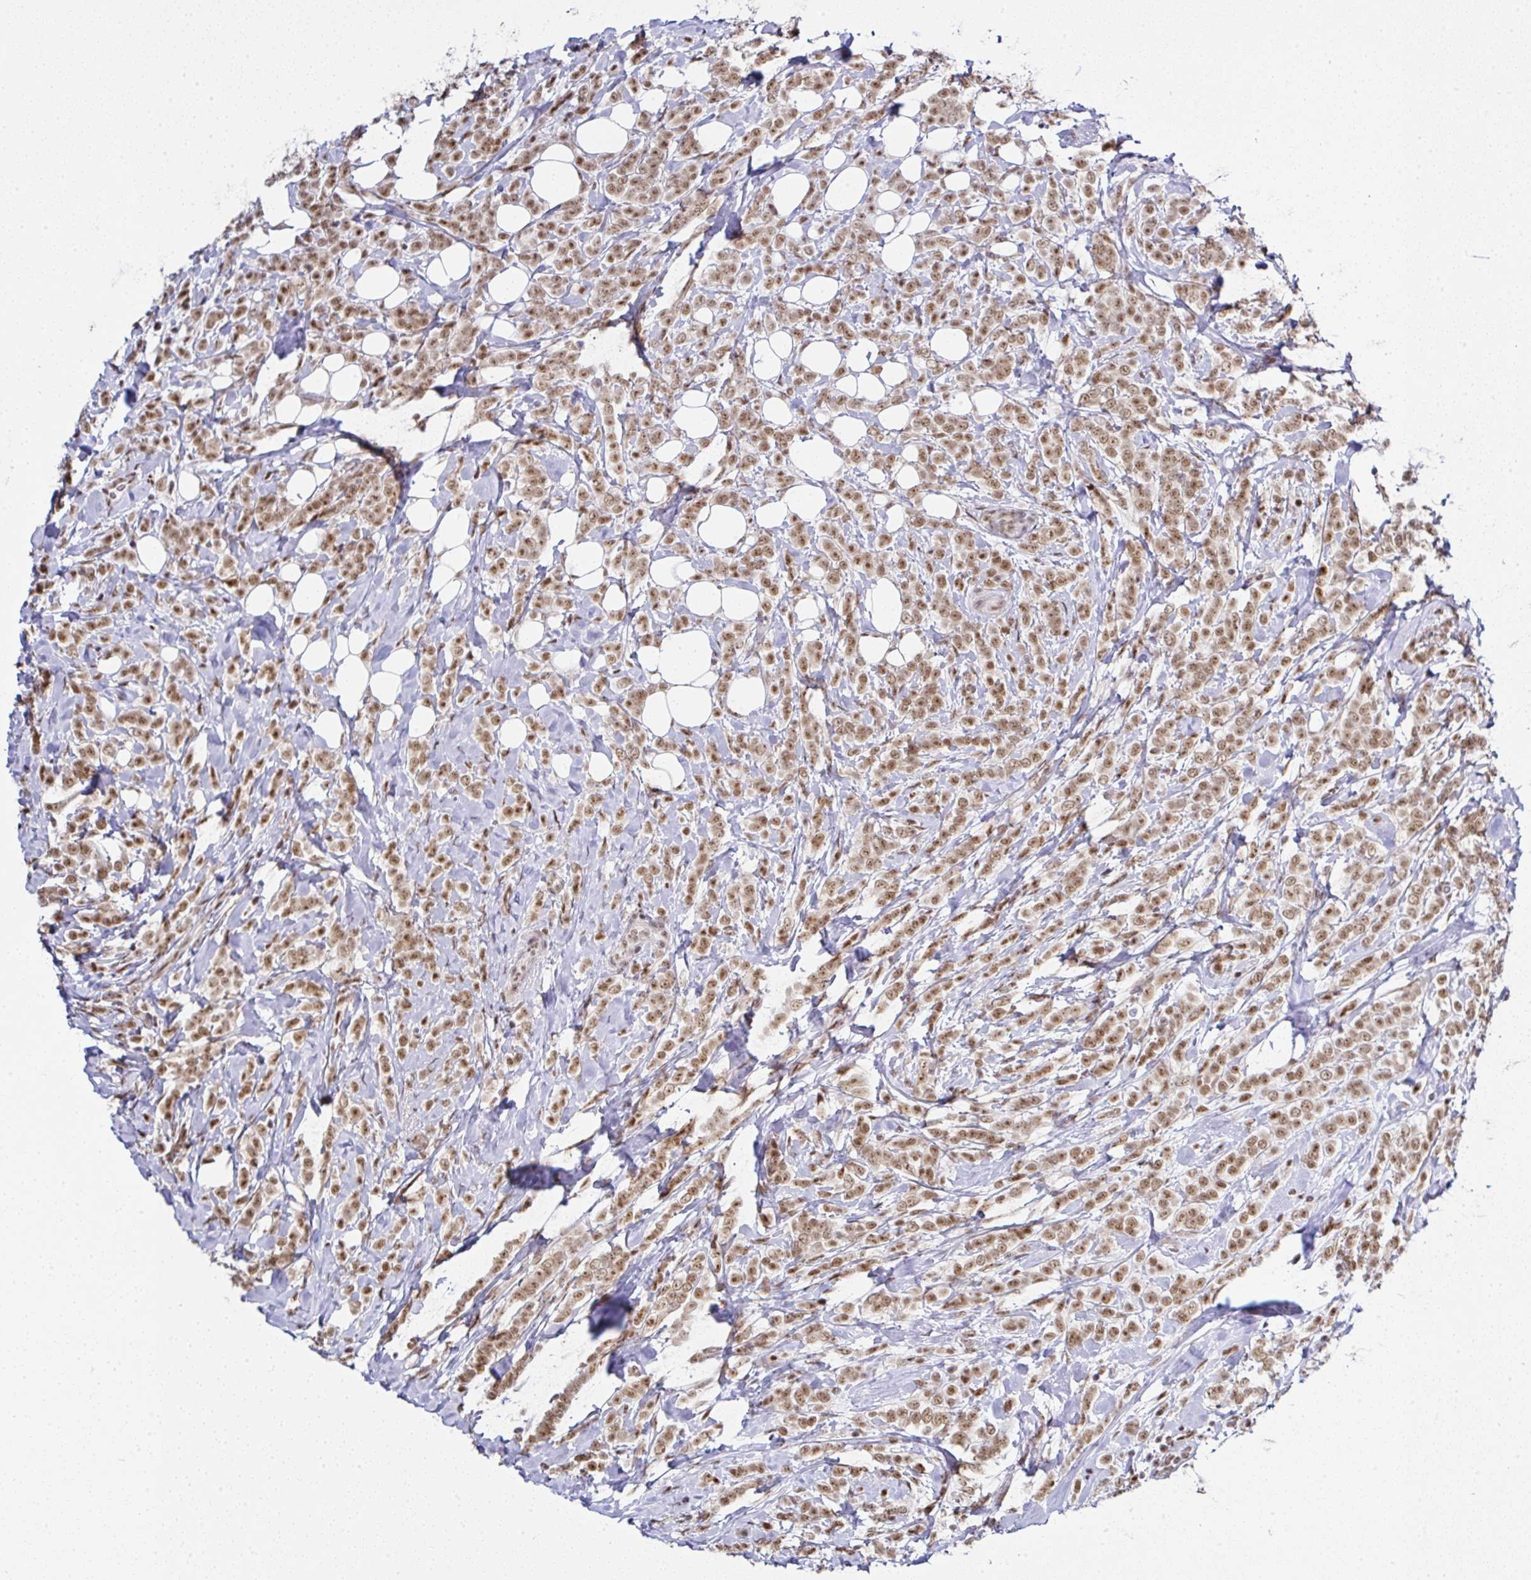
{"staining": {"intensity": "moderate", "quantity": ">75%", "location": "nuclear"}, "tissue": "breast cancer", "cell_type": "Tumor cells", "image_type": "cancer", "snomed": [{"axis": "morphology", "description": "Lobular carcinoma"}, {"axis": "topography", "description": "Breast"}], "caption": "Protein staining of breast cancer (lobular carcinoma) tissue displays moderate nuclear positivity in about >75% of tumor cells. Nuclei are stained in blue.", "gene": "PTPN2", "patient": {"sex": "female", "age": 49}}